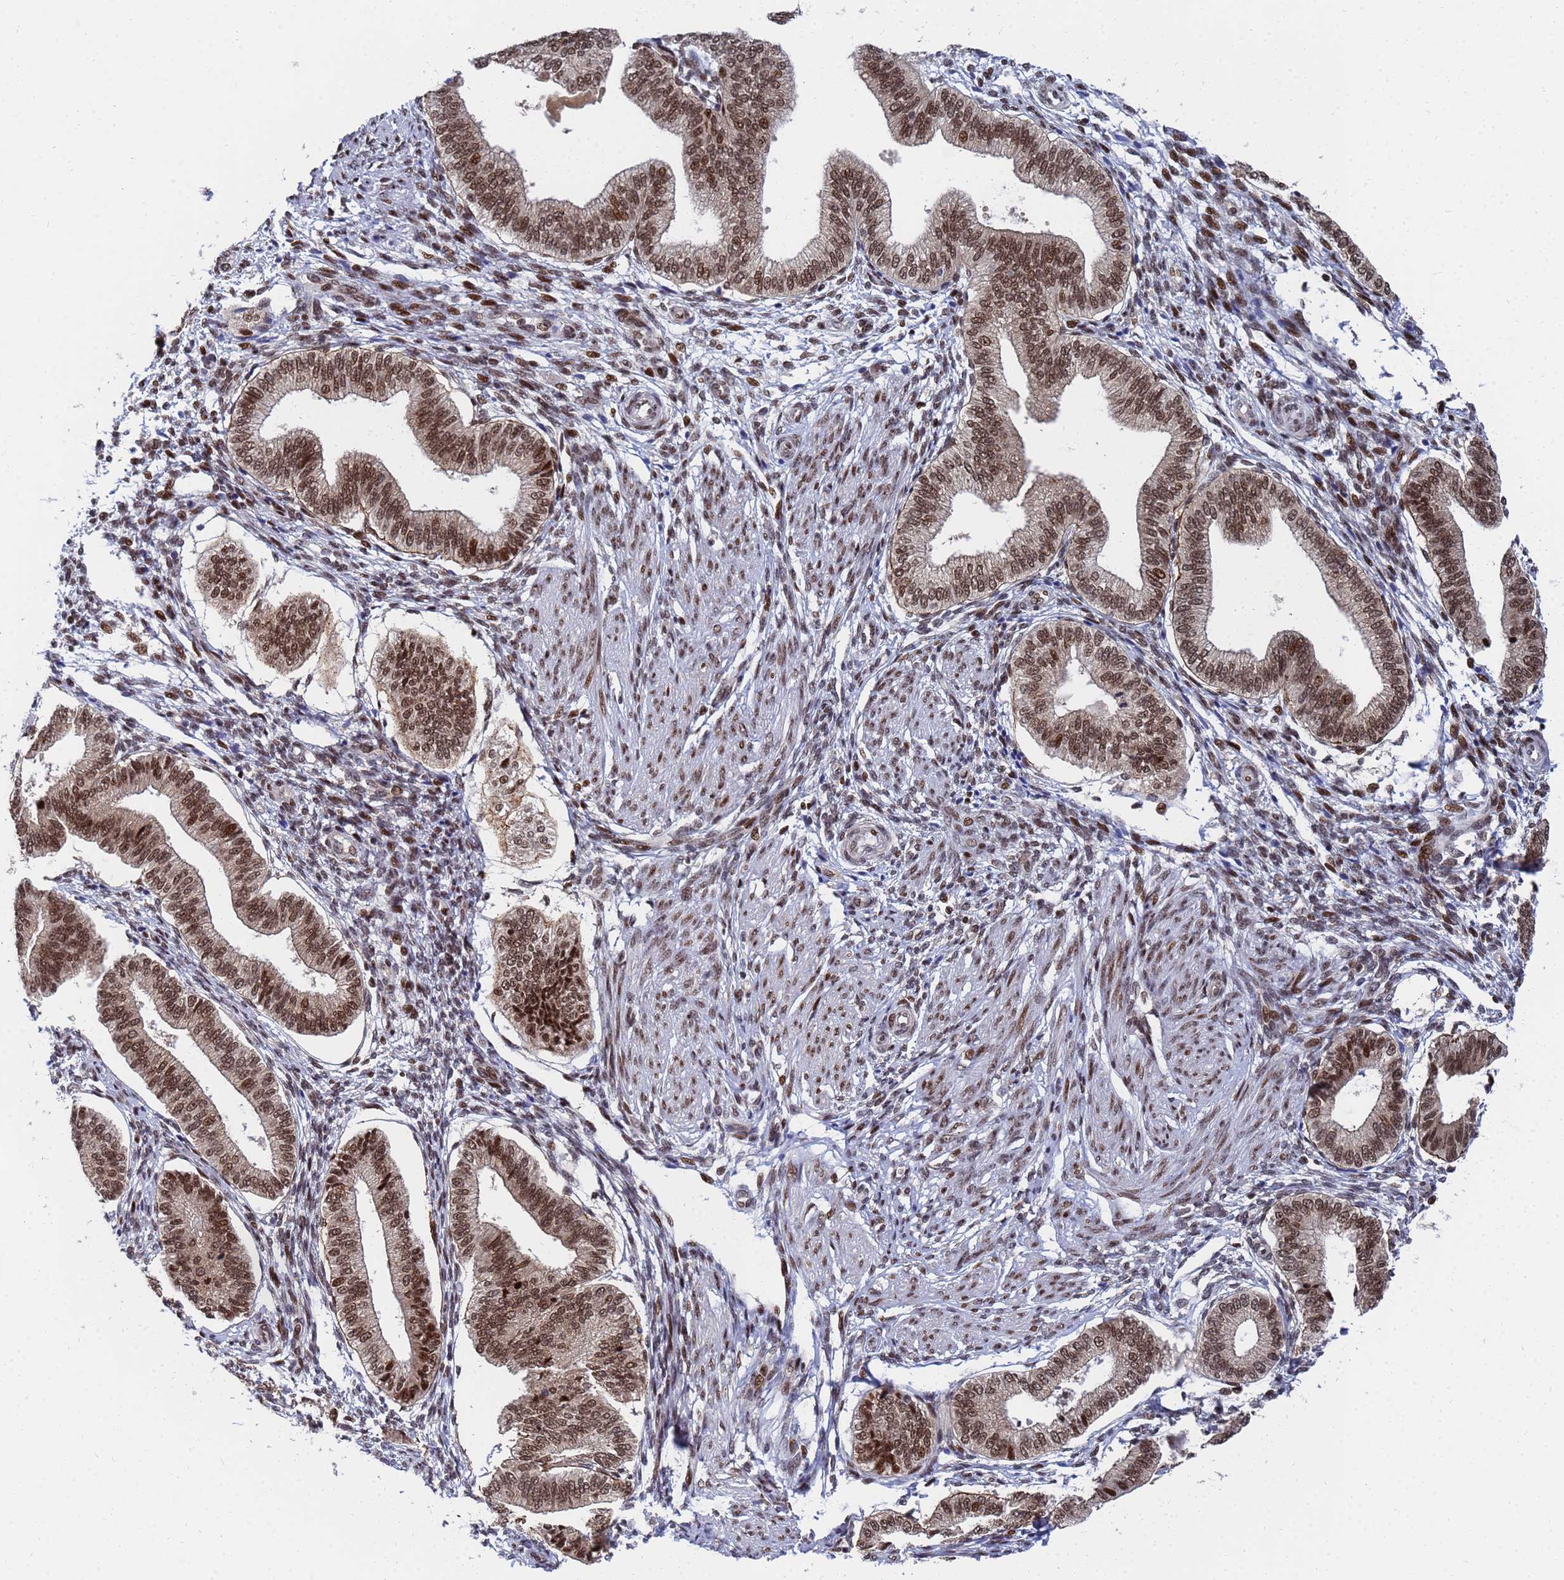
{"staining": {"intensity": "moderate", "quantity": "<25%", "location": "nuclear"}, "tissue": "endometrium", "cell_type": "Cells in endometrial stroma", "image_type": "normal", "snomed": [{"axis": "morphology", "description": "Normal tissue, NOS"}, {"axis": "topography", "description": "Endometrium"}], "caption": "This is an image of immunohistochemistry (IHC) staining of unremarkable endometrium, which shows moderate staining in the nuclear of cells in endometrial stroma.", "gene": "AP5Z1", "patient": {"sex": "female", "age": 39}}